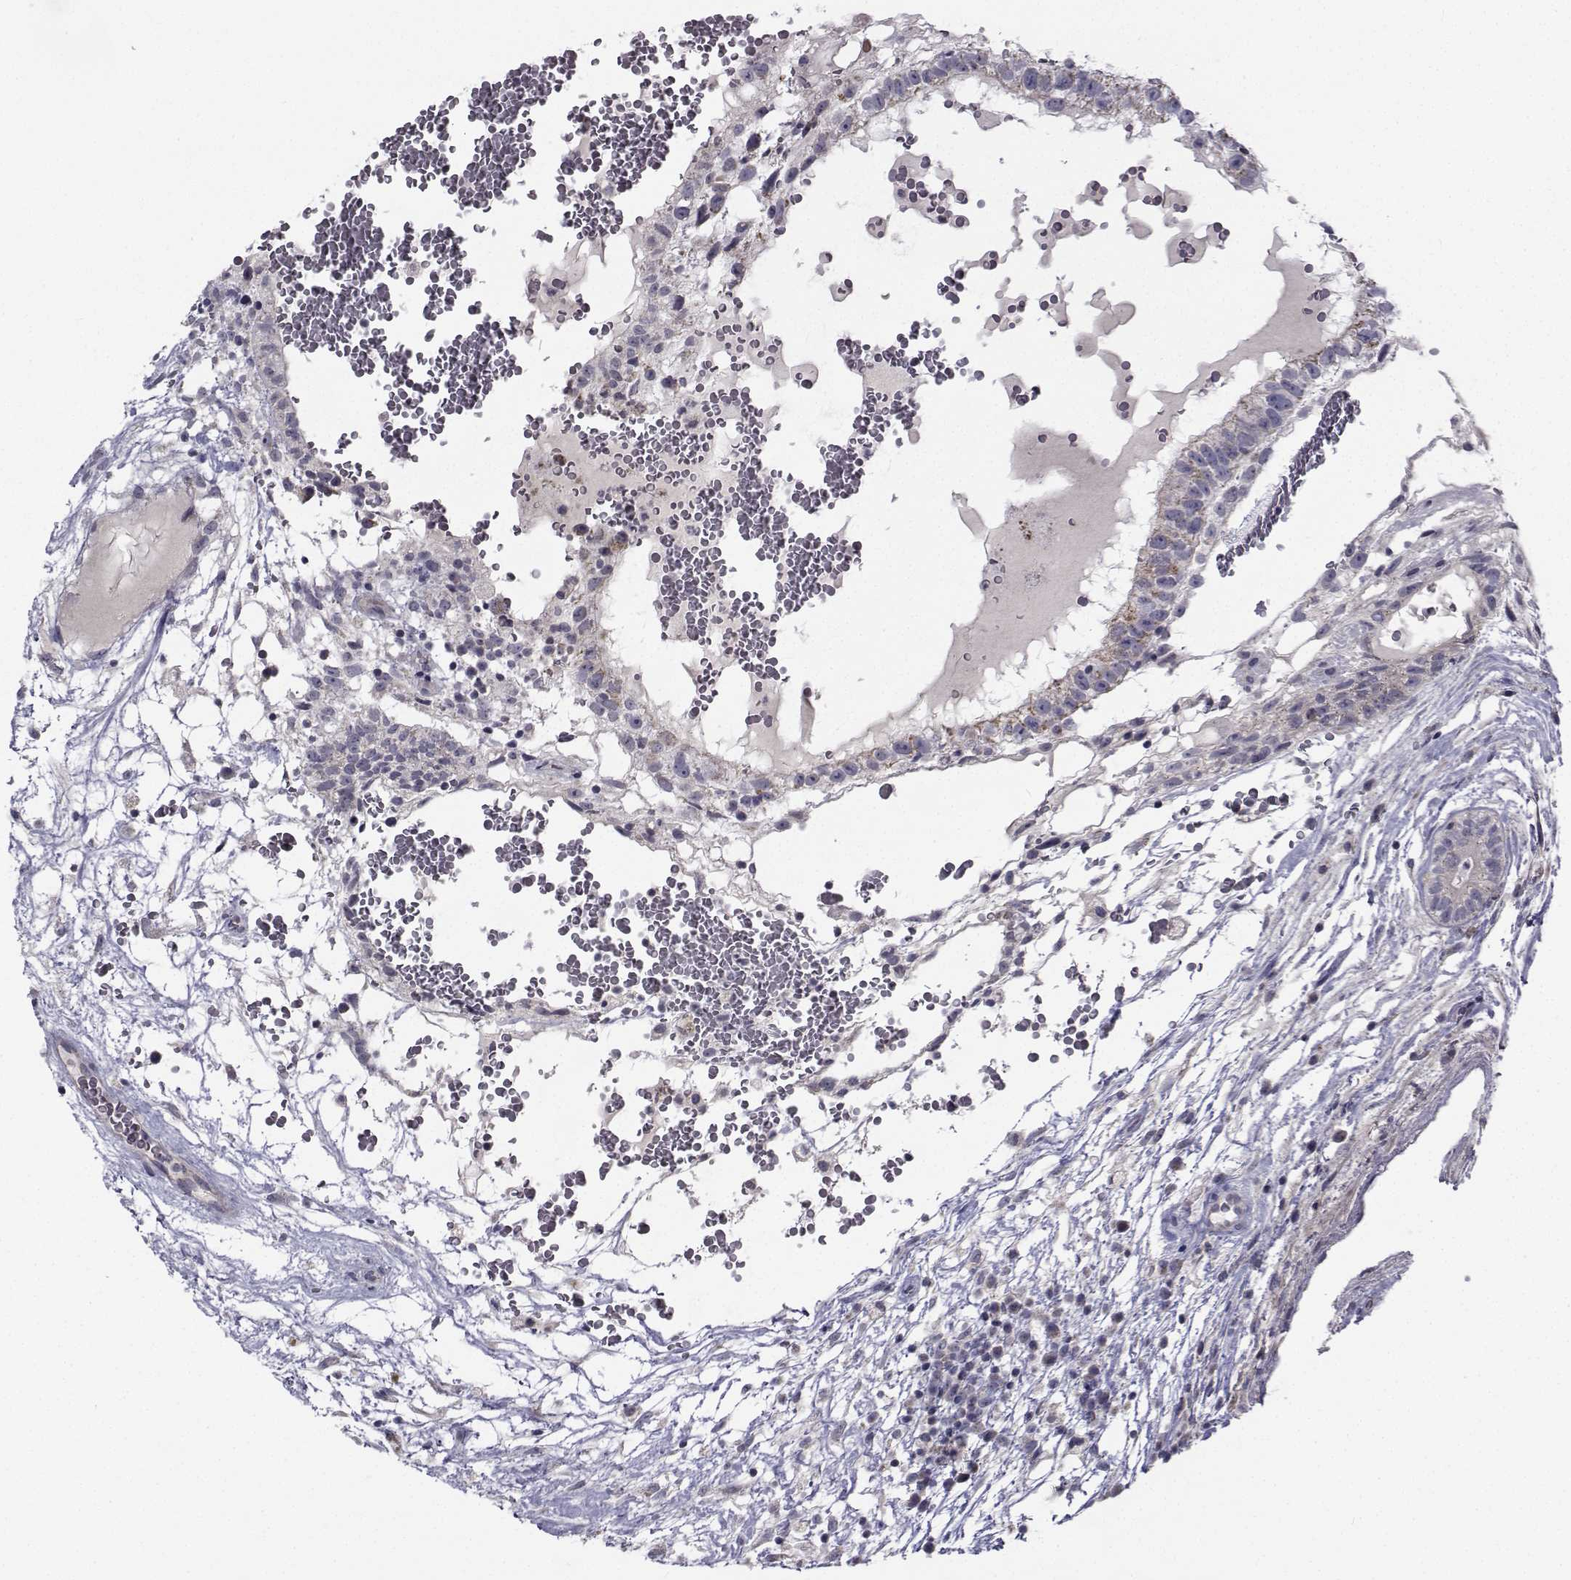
{"staining": {"intensity": "moderate", "quantity": "<25%", "location": "cytoplasmic/membranous"}, "tissue": "testis cancer", "cell_type": "Tumor cells", "image_type": "cancer", "snomed": [{"axis": "morphology", "description": "Normal tissue, NOS"}, {"axis": "morphology", "description": "Carcinoma, Embryonal, NOS"}, {"axis": "topography", "description": "Testis"}], "caption": "A brown stain highlights moderate cytoplasmic/membranous expression of a protein in human embryonal carcinoma (testis) tumor cells.", "gene": "ANGPT1", "patient": {"sex": "male", "age": 32}}